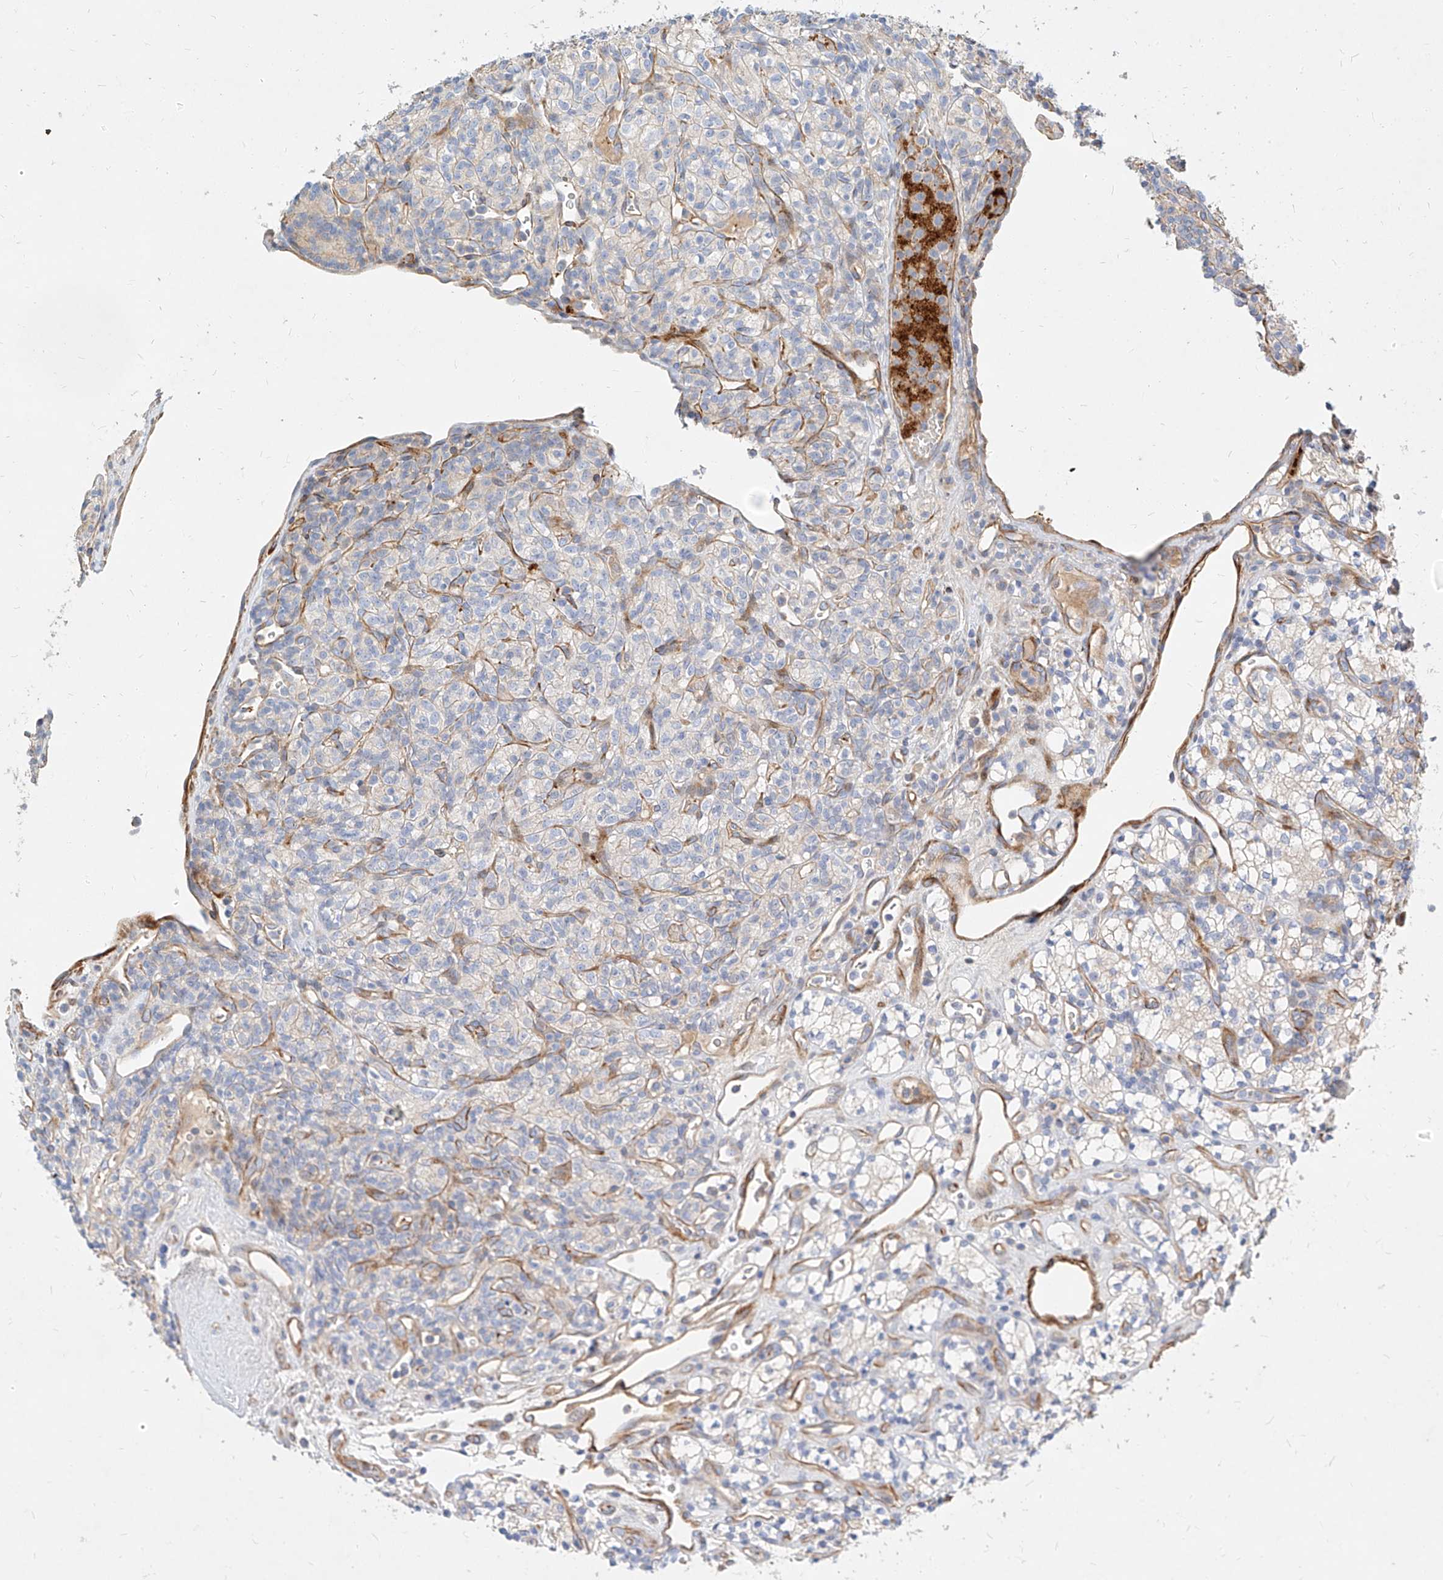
{"staining": {"intensity": "negative", "quantity": "none", "location": "none"}, "tissue": "renal cancer", "cell_type": "Tumor cells", "image_type": "cancer", "snomed": [{"axis": "morphology", "description": "Adenocarcinoma, NOS"}, {"axis": "topography", "description": "Kidney"}], "caption": "High magnification brightfield microscopy of adenocarcinoma (renal) stained with DAB (brown) and counterstained with hematoxylin (blue): tumor cells show no significant staining.", "gene": "KCNH5", "patient": {"sex": "male", "age": 77}}